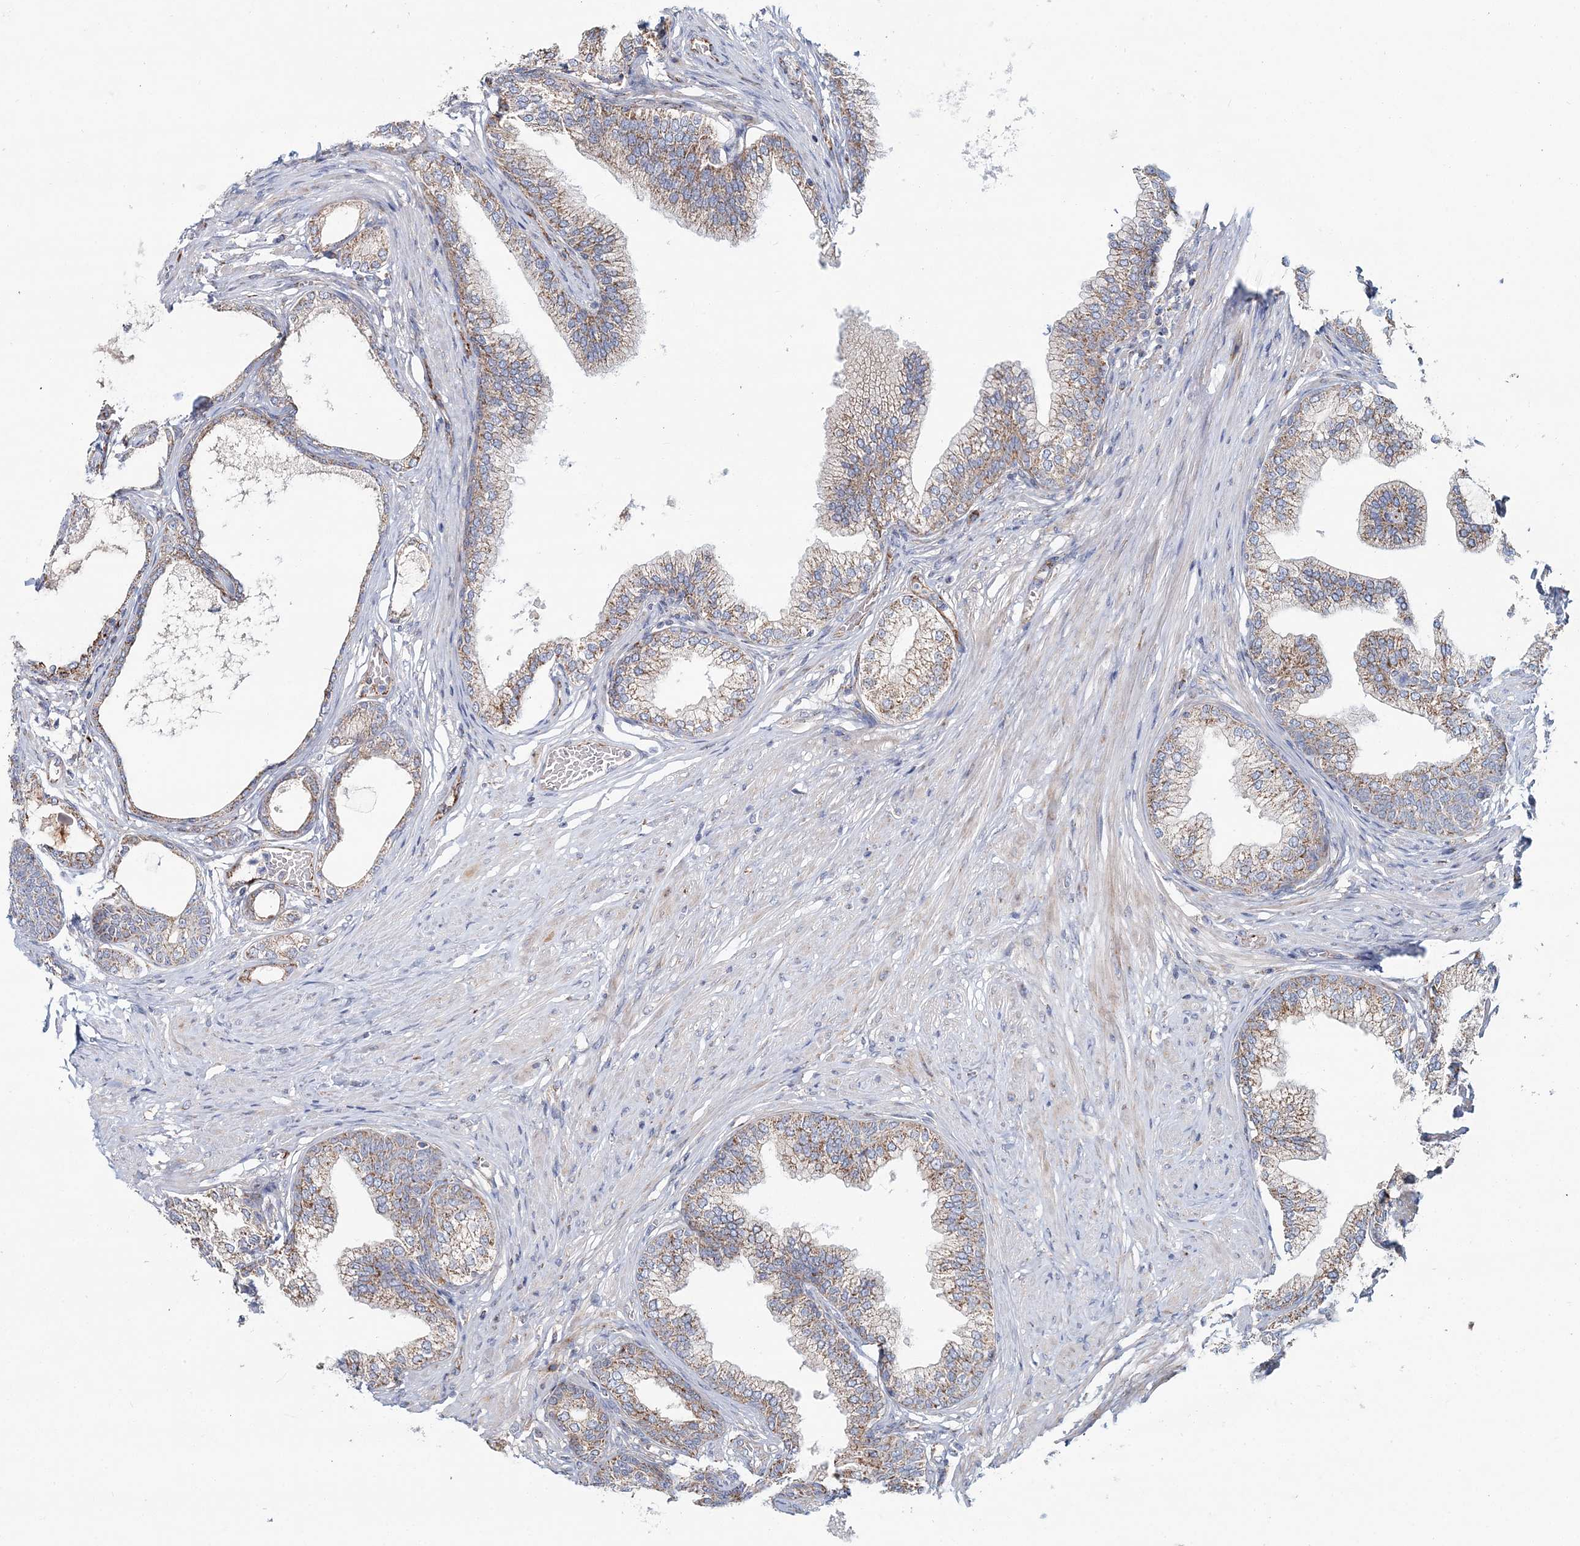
{"staining": {"intensity": "moderate", "quantity": ">75%", "location": "cytoplasmic/membranous"}, "tissue": "prostate", "cell_type": "Glandular cells", "image_type": "normal", "snomed": [{"axis": "morphology", "description": "Normal tissue, NOS"}, {"axis": "morphology", "description": "Urothelial carcinoma, Low grade"}, {"axis": "topography", "description": "Urinary bladder"}, {"axis": "topography", "description": "Prostate"}], "caption": "Moderate cytoplasmic/membranous positivity is identified in approximately >75% of glandular cells in benign prostate.", "gene": "ARHGAP6", "patient": {"sex": "male", "age": 60}}